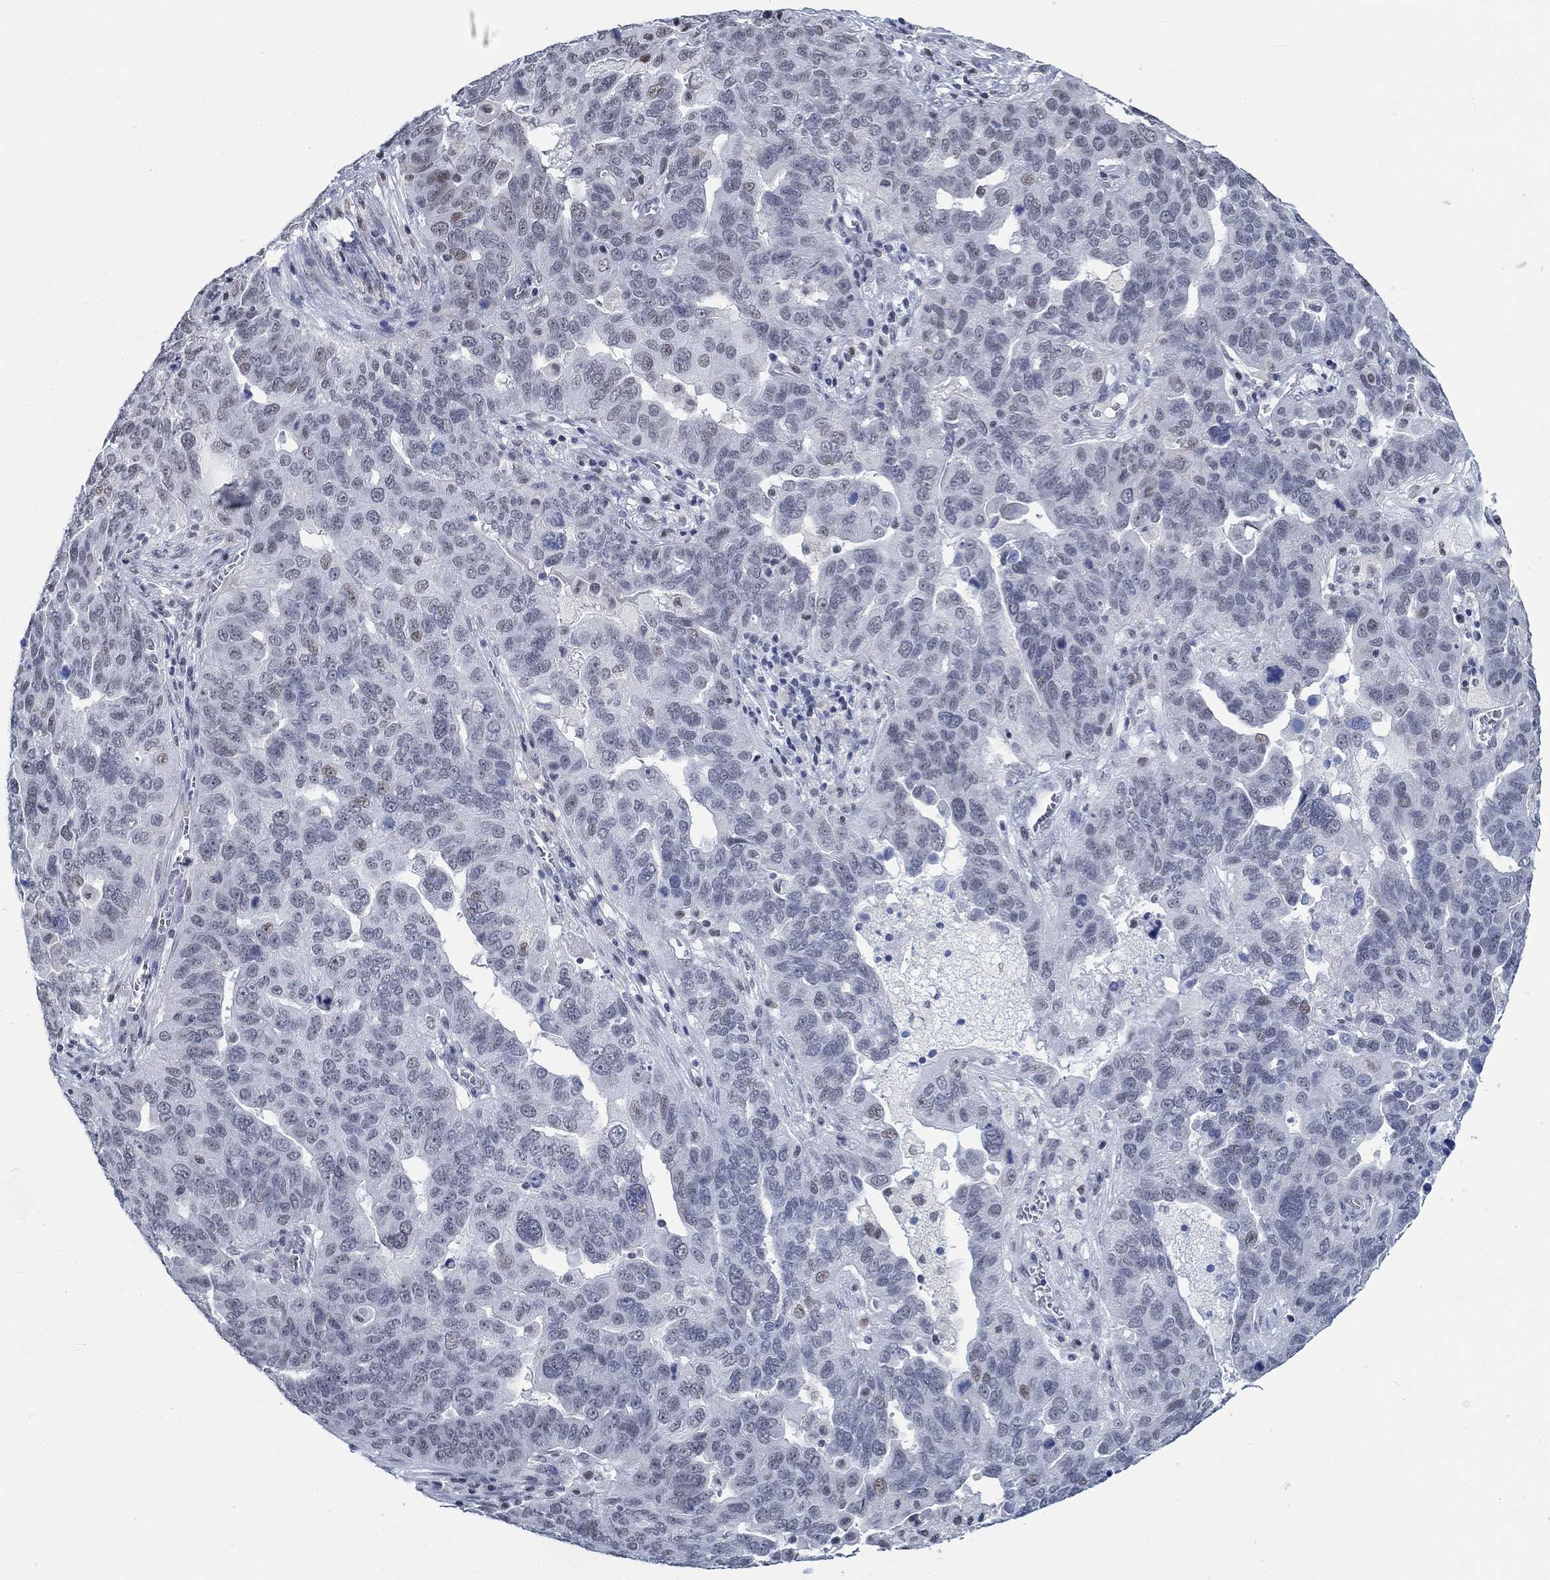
{"staining": {"intensity": "negative", "quantity": "none", "location": "none"}, "tissue": "ovarian cancer", "cell_type": "Tumor cells", "image_type": "cancer", "snomed": [{"axis": "morphology", "description": "Carcinoma, endometroid"}, {"axis": "topography", "description": "Soft tissue"}, {"axis": "topography", "description": "Ovary"}], "caption": "High magnification brightfield microscopy of endometroid carcinoma (ovarian) stained with DAB (brown) and counterstained with hematoxylin (blue): tumor cells show no significant positivity.", "gene": "KCNH8", "patient": {"sex": "female", "age": 52}}